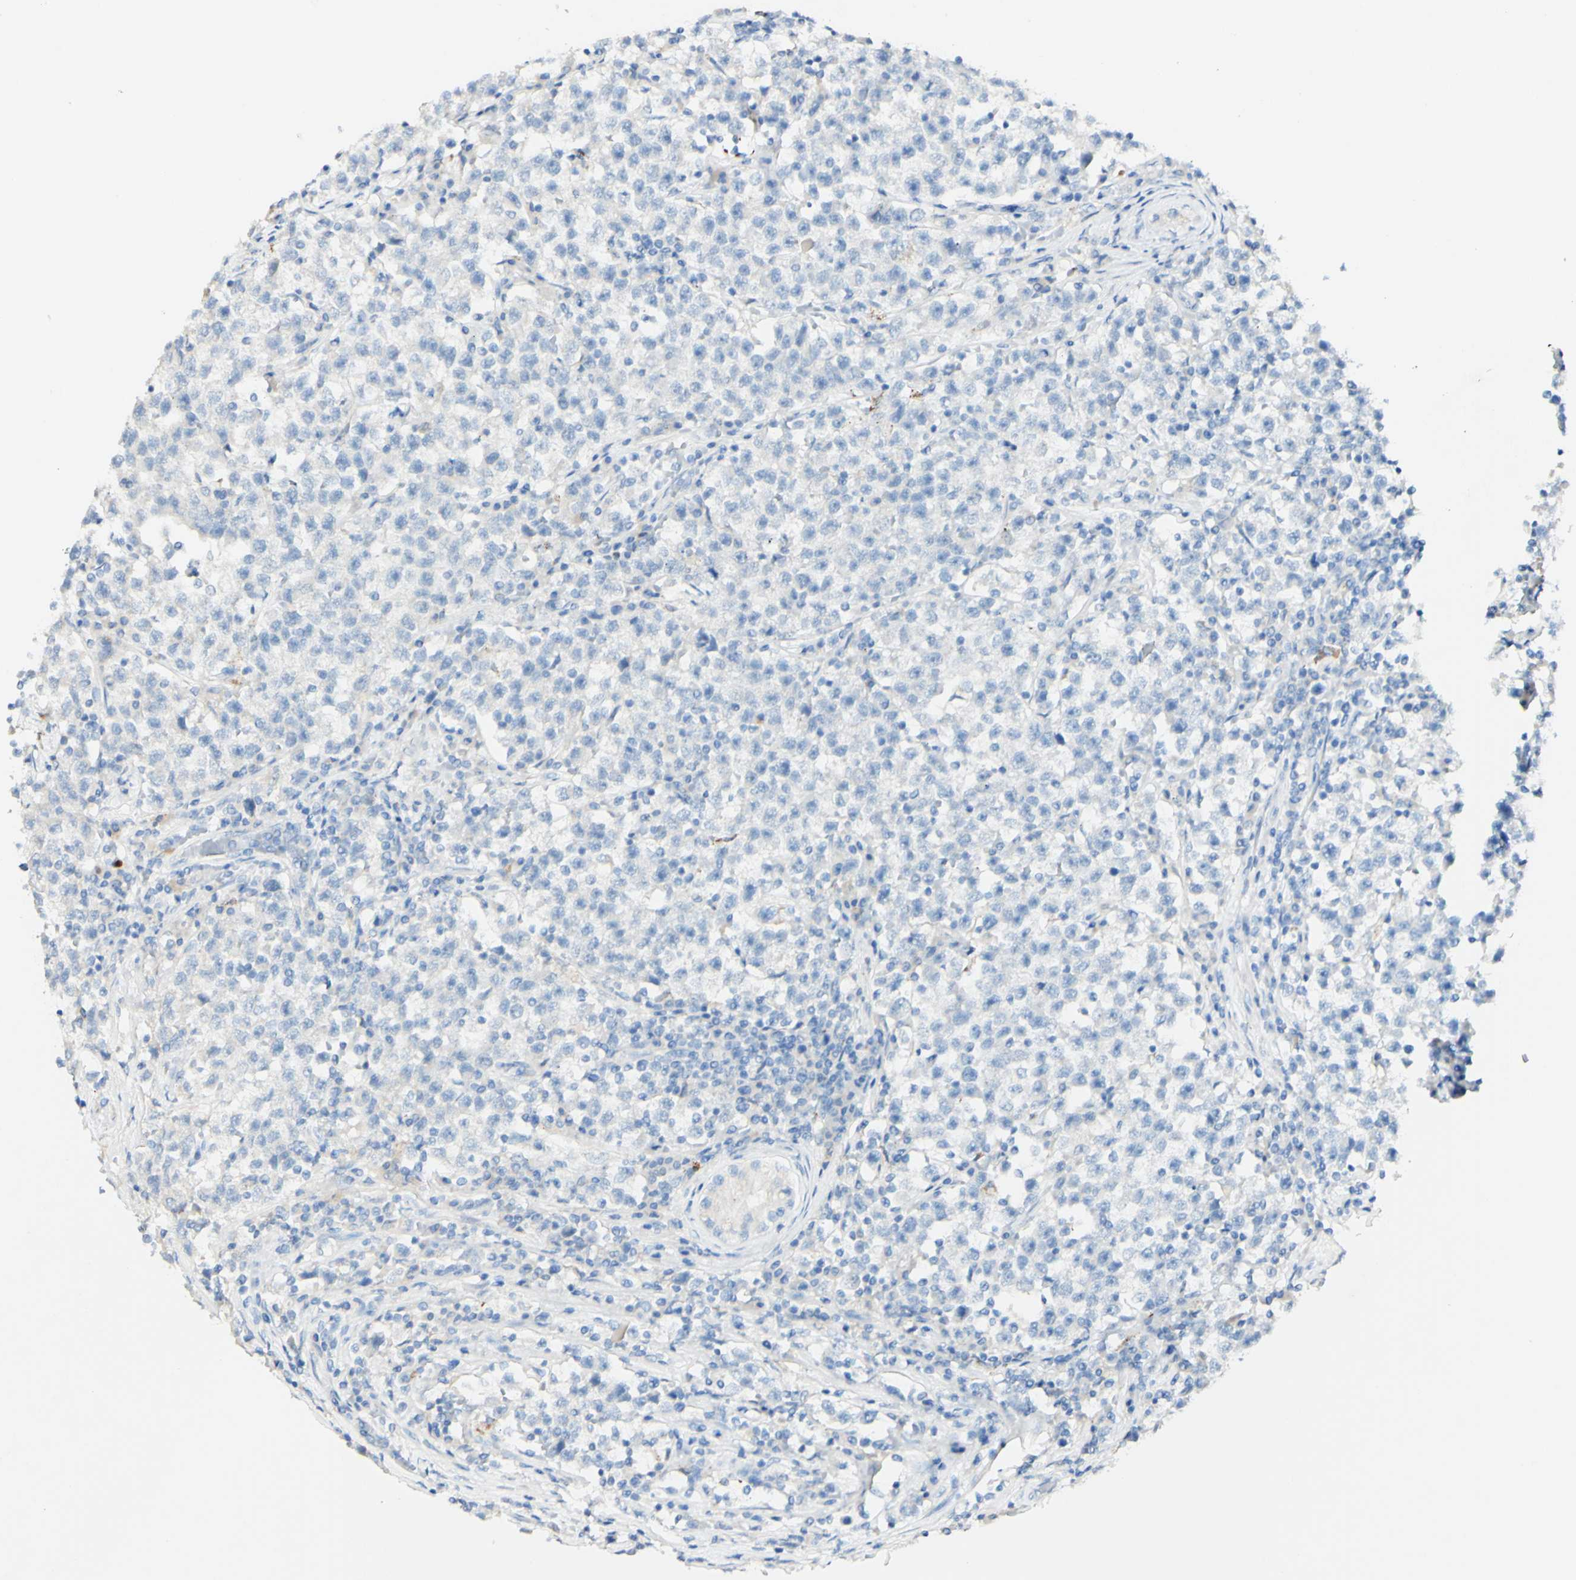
{"staining": {"intensity": "negative", "quantity": "none", "location": "none"}, "tissue": "testis cancer", "cell_type": "Tumor cells", "image_type": "cancer", "snomed": [{"axis": "morphology", "description": "Seminoma, NOS"}, {"axis": "topography", "description": "Testis"}], "caption": "Immunohistochemical staining of seminoma (testis) reveals no significant staining in tumor cells. The staining is performed using DAB (3,3'-diaminobenzidine) brown chromogen with nuclei counter-stained in using hematoxylin.", "gene": "FGF4", "patient": {"sex": "male", "age": 22}}